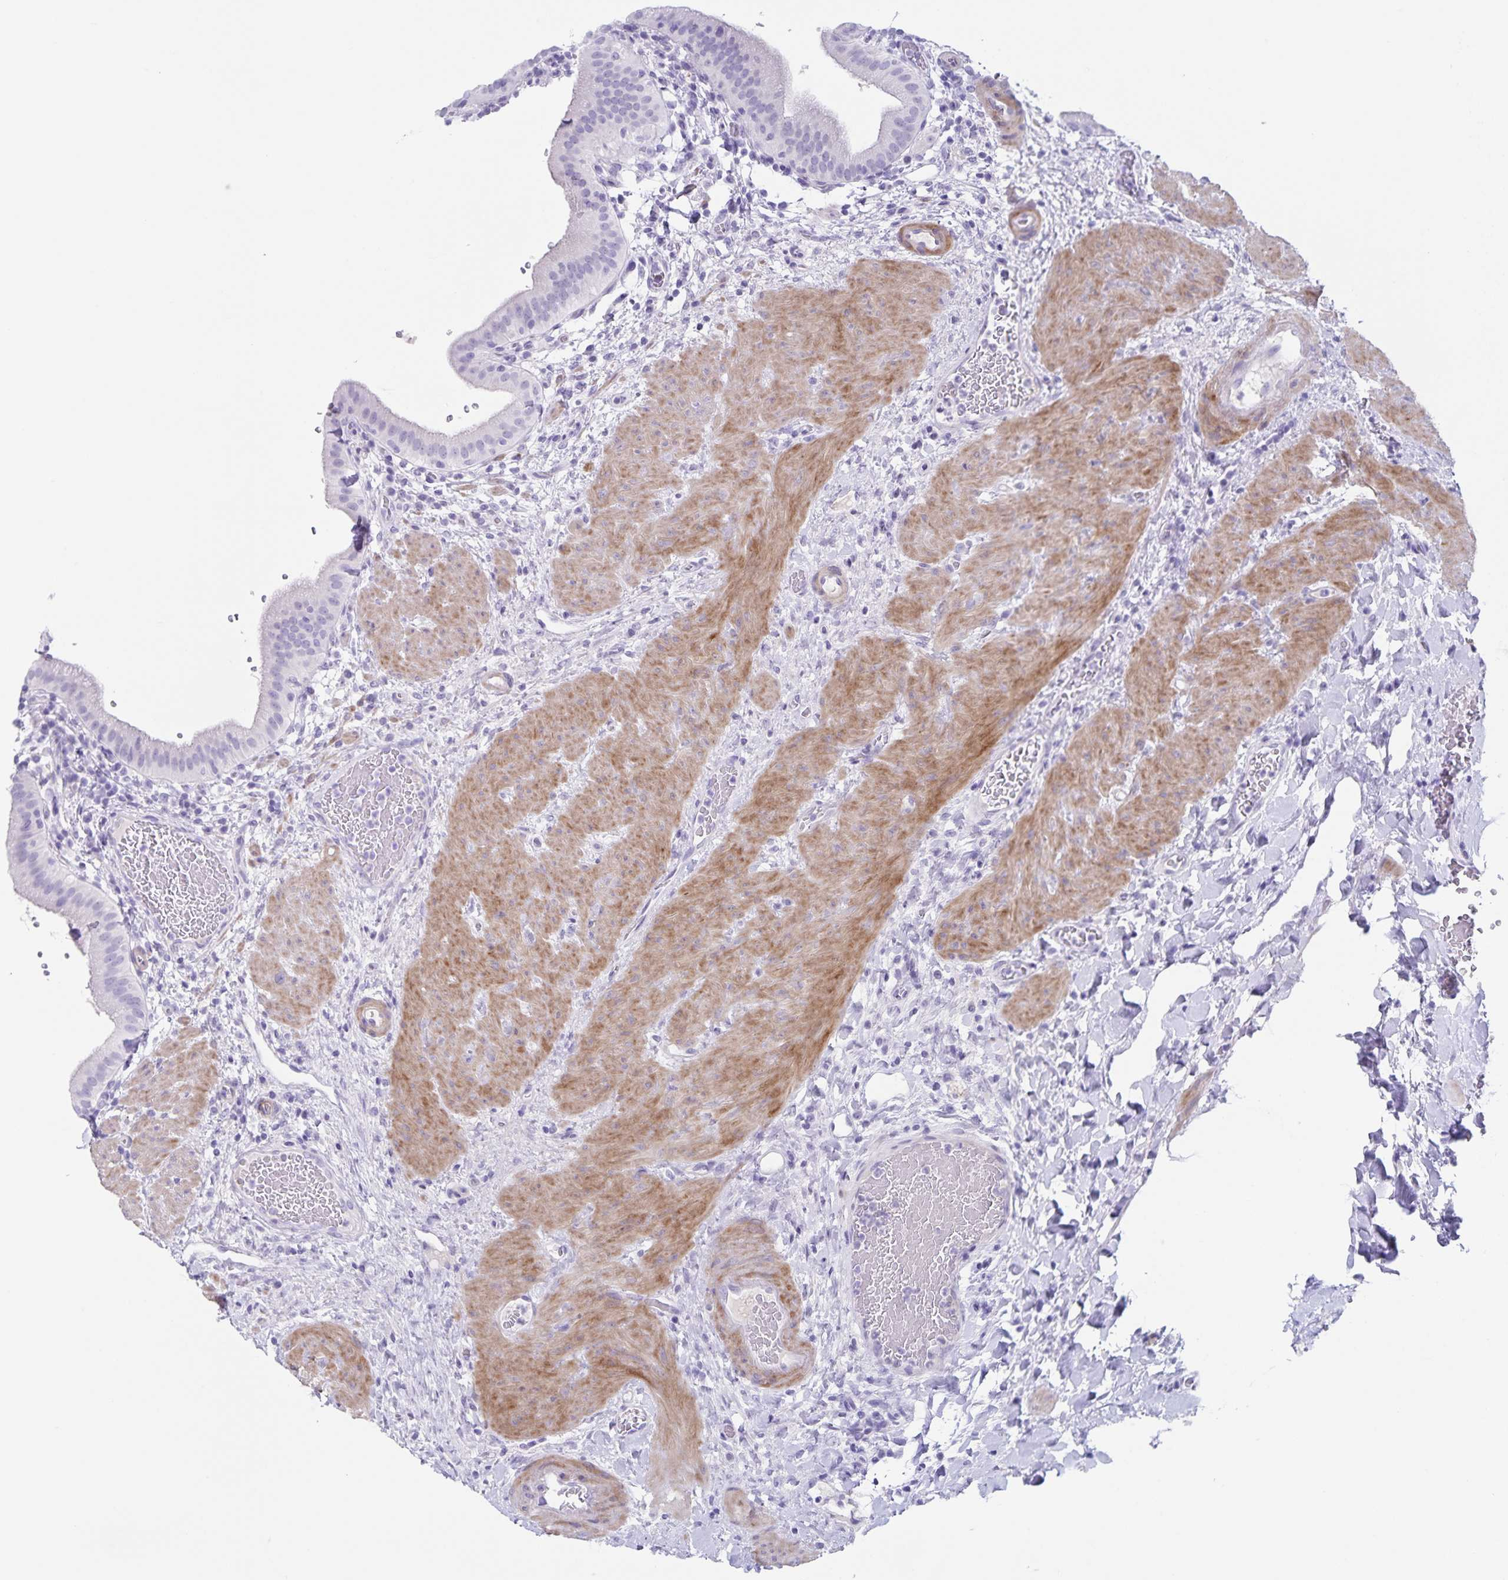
{"staining": {"intensity": "negative", "quantity": "none", "location": "none"}, "tissue": "gallbladder", "cell_type": "Glandular cells", "image_type": "normal", "snomed": [{"axis": "morphology", "description": "Normal tissue, NOS"}, {"axis": "topography", "description": "Gallbladder"}], "caption": "DAB (3,3'-diaminobenzidine) immunohistochemical staining of benign human gallbladder displays no significant positivity in glandular cells. (DAB (3,3'-diaminobenzidine) immunohistochemistry visualized using brightfield microscopy, high magnification).", "gene": "C11orf42", "patient": {"sex": "male", "age": 26}}